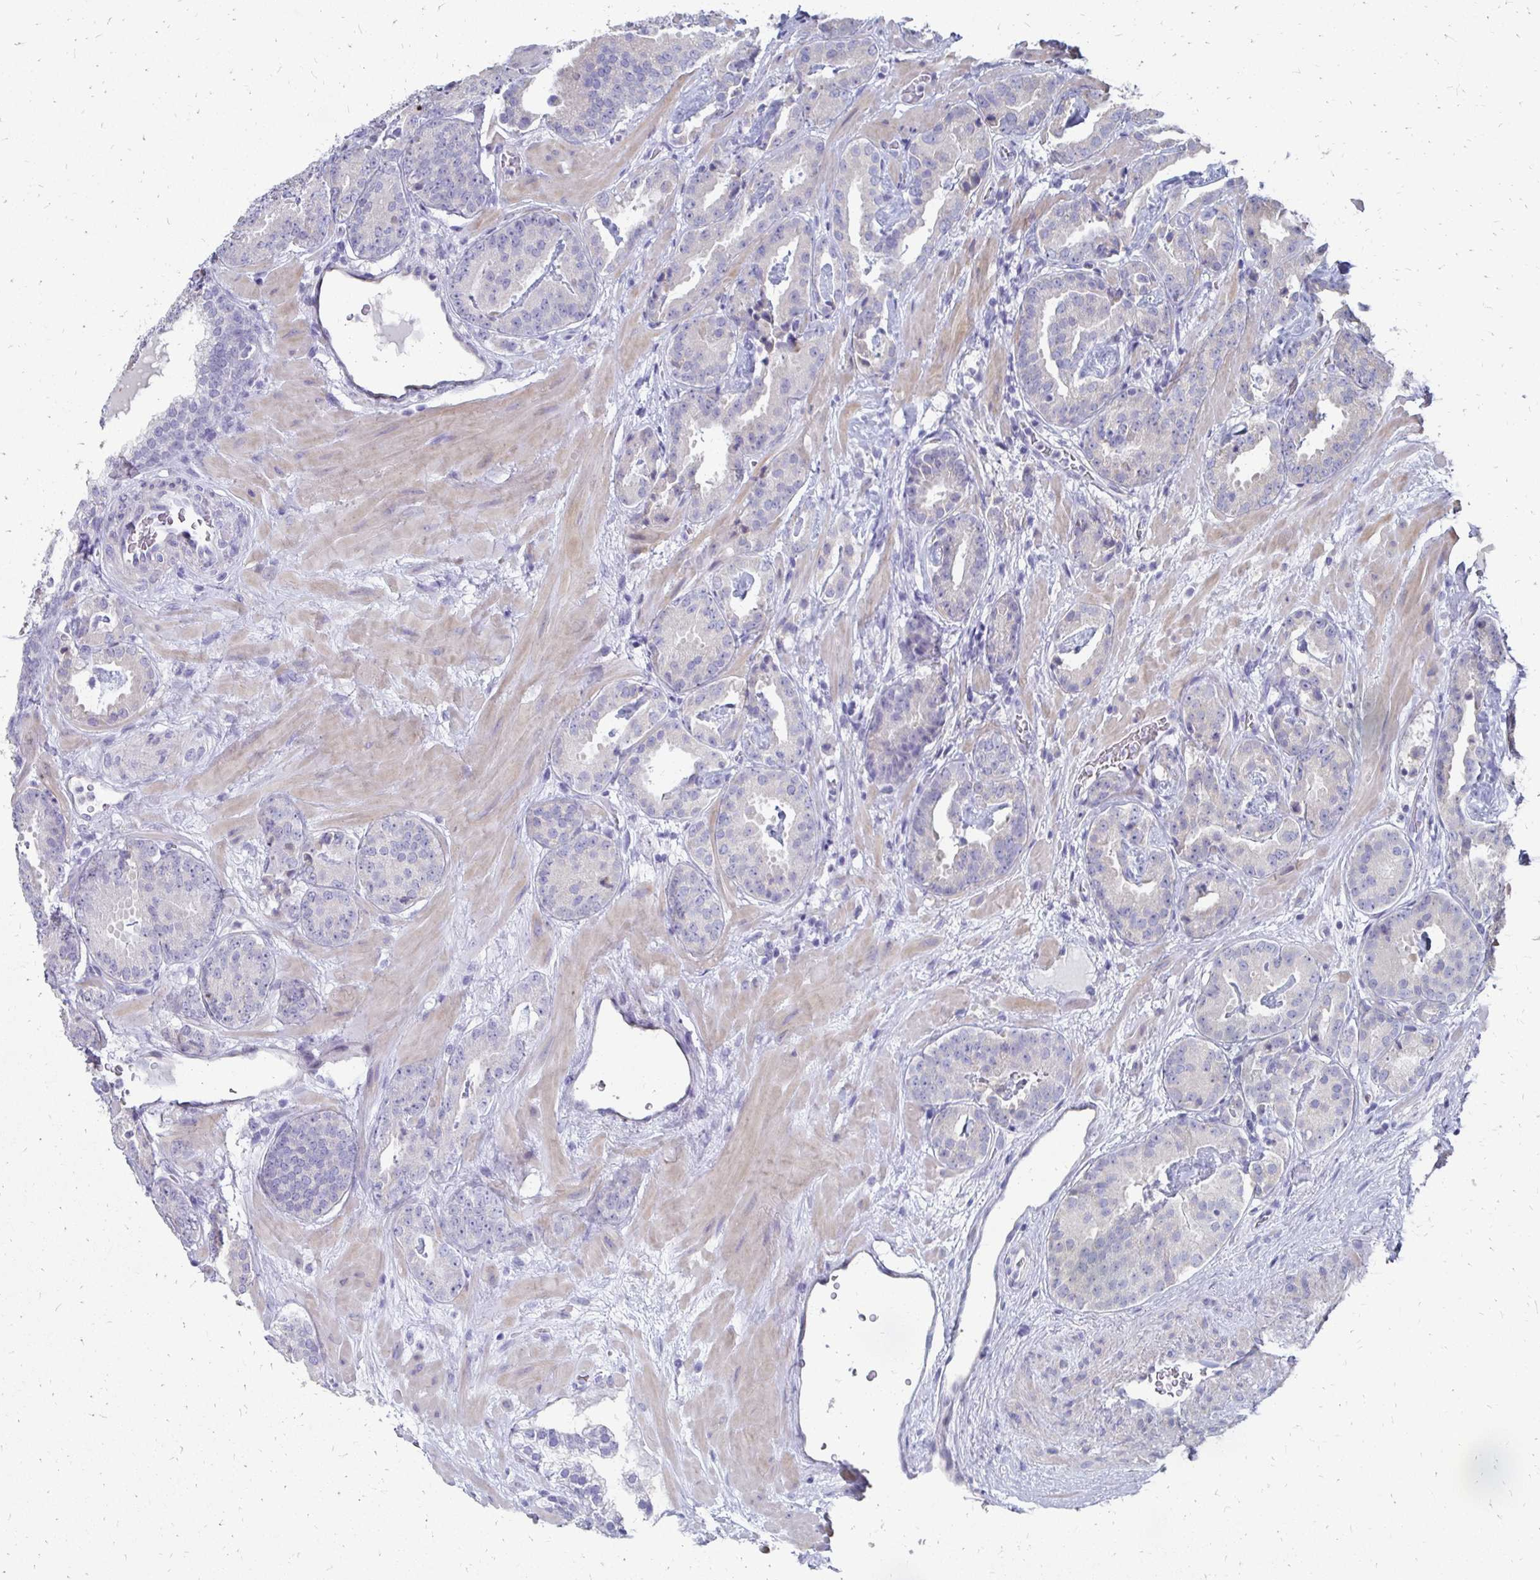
{"staining": {"intensity": "negative", "quantity": "none", "location": "none"}, "tissue": "prostate cancer", "cell_type": "Tumor cells", "image_type": "cancer", "snomed": [{"axis": "morphology", "description": "Adenocarcinoma, Low grade"}, {"axis": "topography", "description": "Prostate"}], "caption": "A photomicrograph of prostate cancer (adenocarcinoma (low-grade)) stained for a protein demonstrates no brown staining in tumor cells.", "gene": "SYCP3", "patient": {"sex": "male", "age": 62}}